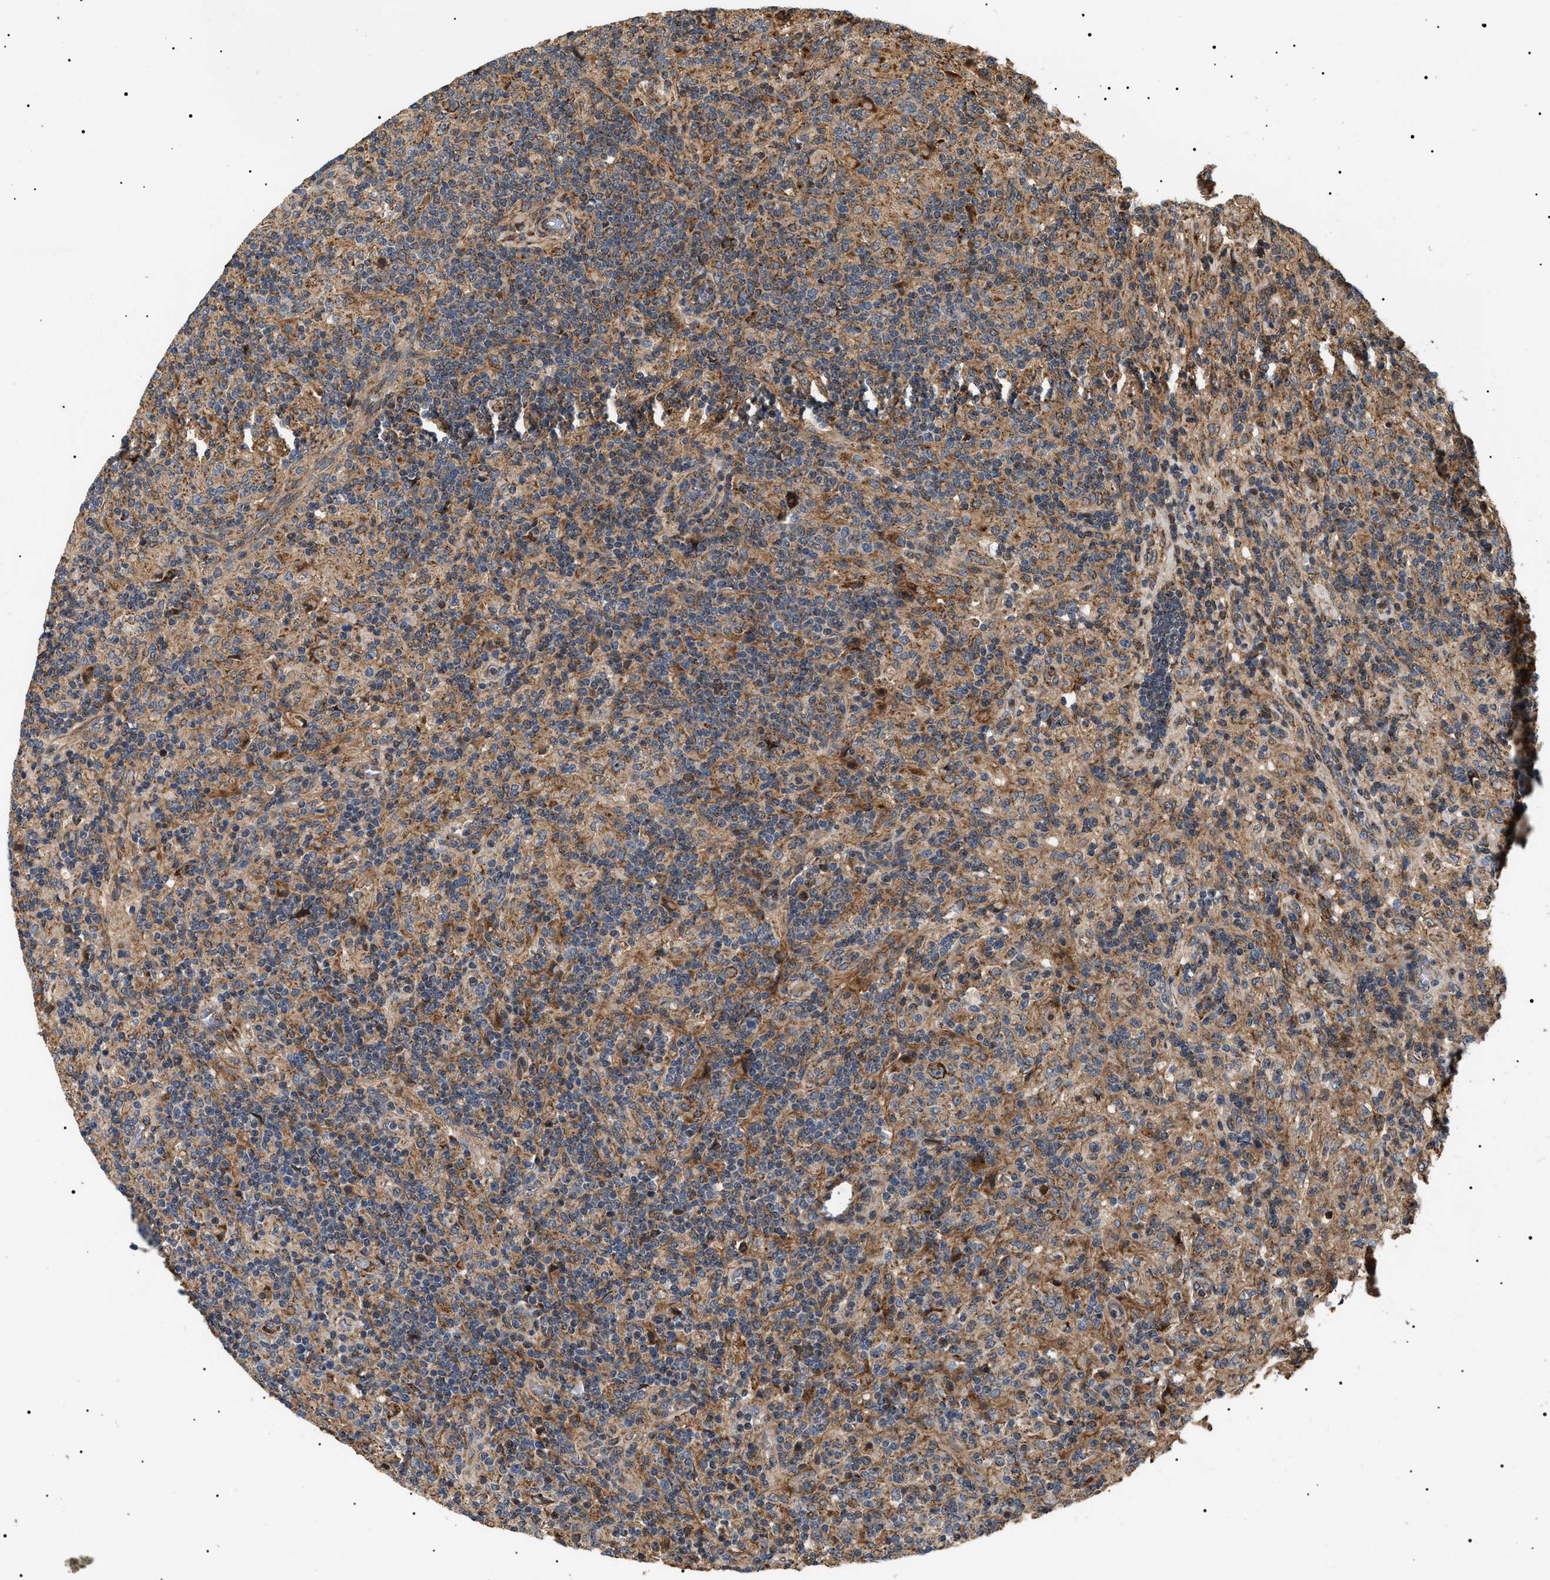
{"staining": {"intensity": "moderate", "quantity": ">75%", "location": "cytoplasmic/membranous"}, "tissue": "lymphoma", "cell_type": "Tumor cells", "image_type": "cancer", "snomed": [{"axis": "morphology", "description": "Hodgkin's disease, NOS"}, {"axis": "topography", "description": "Lymph node"}], "caption": "The micrograph shows immunohistochemical staining of Hodgkin's disease. There is moderate cytoplasmic/membranous positivity is identified in about >75% of tumor cells.", "gene": "ZBTB26", "patient": {"sex": "male", "age": 70}}